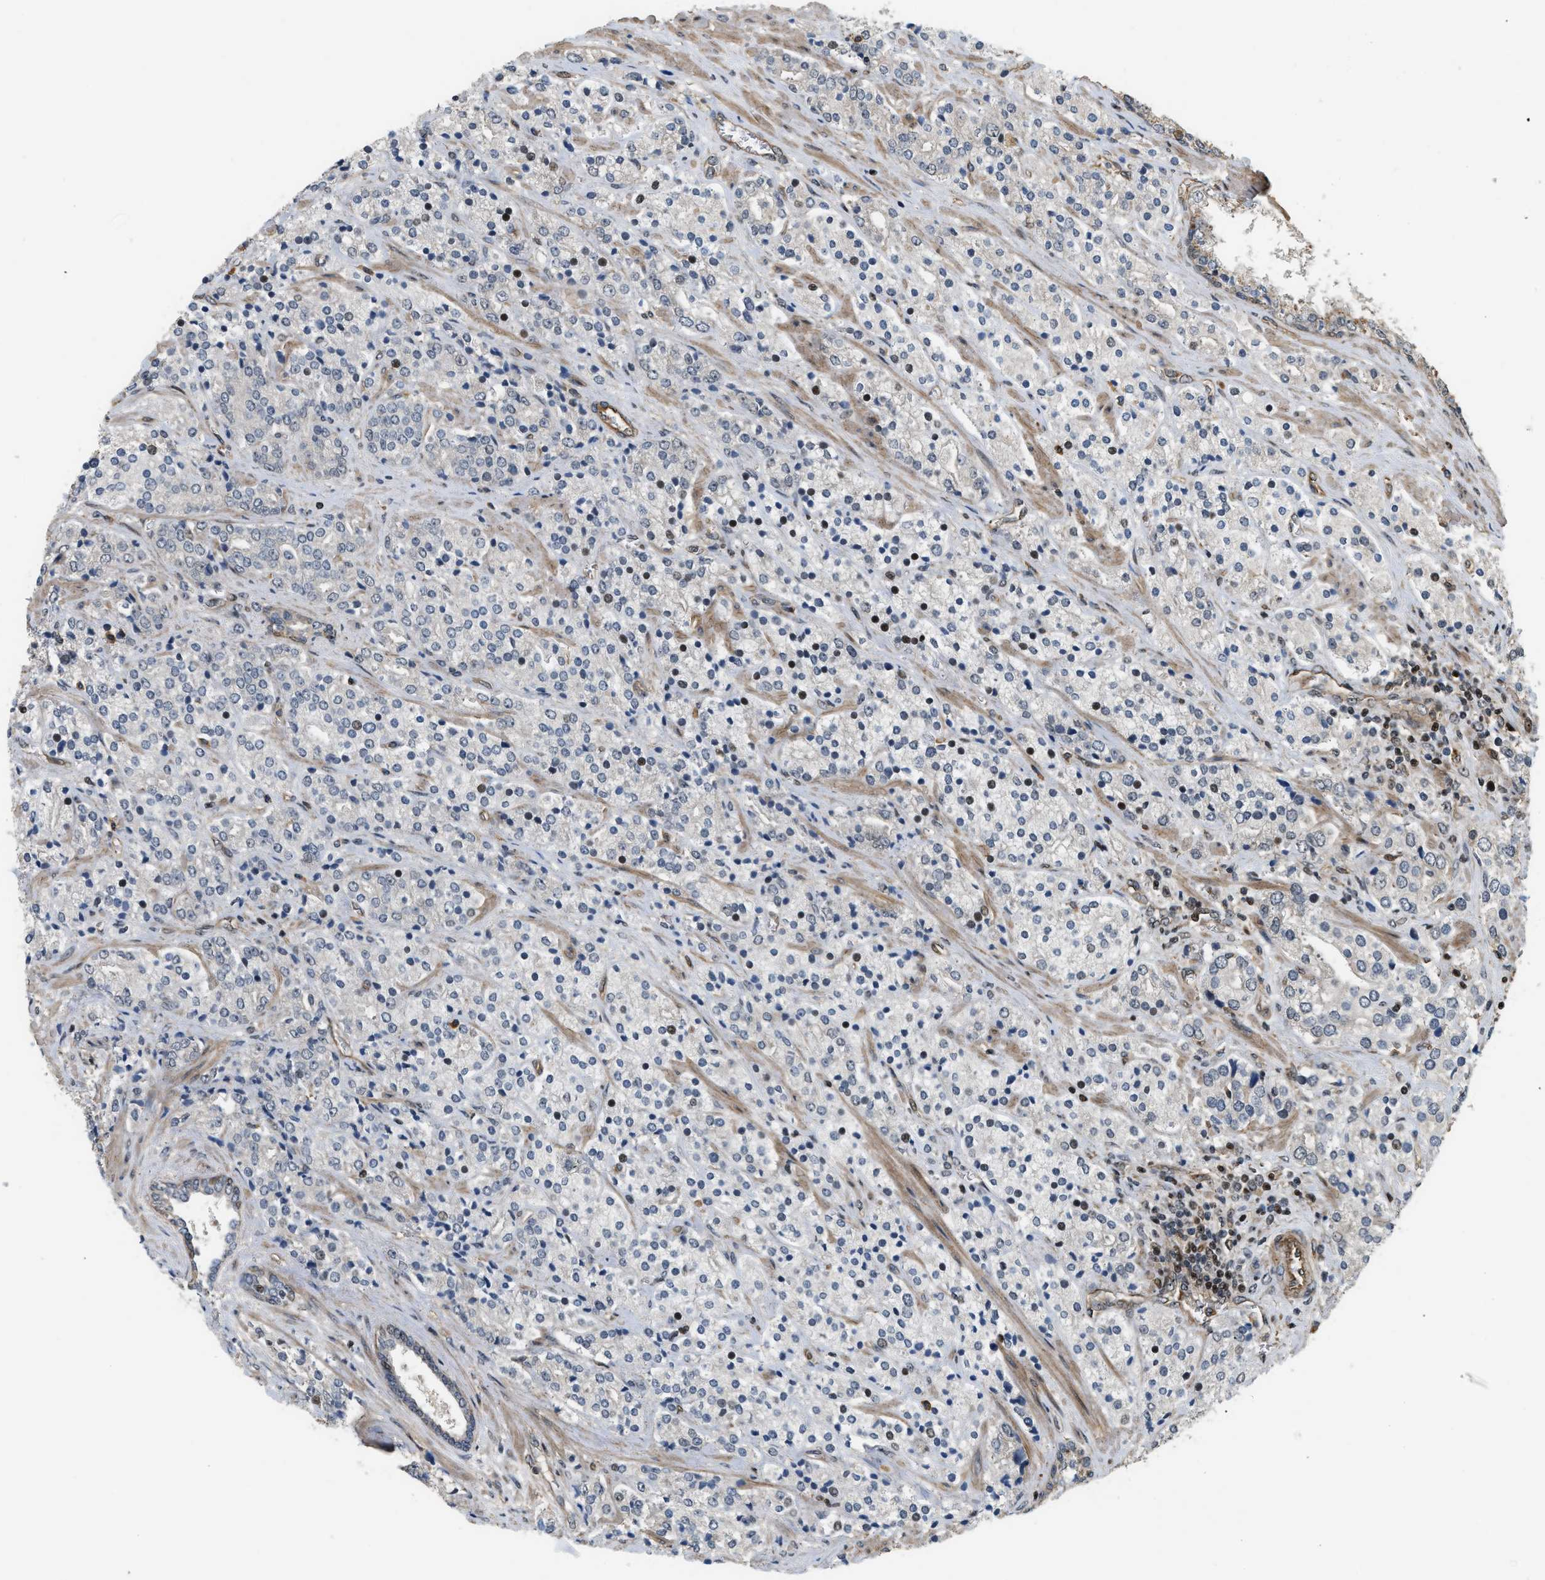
{"staining": {"intensity": "negative", "quantity": "none", "location": "none"}, "tissue": "prostate cancer", "cell_type": "Tumor cells", "image_type": "cancer", "snomed": [{"axis": "morphology", "description": "Adenocarcinoma, High grade"}, {"axis": "topography", "description": "Prostate"}], "caption": "DAB immunohistochemical staining of human prostate cancer displays no significant staining in tumor cells.", "gene": "LTA4H", "patient": {"sex": "male", "age": 71}}